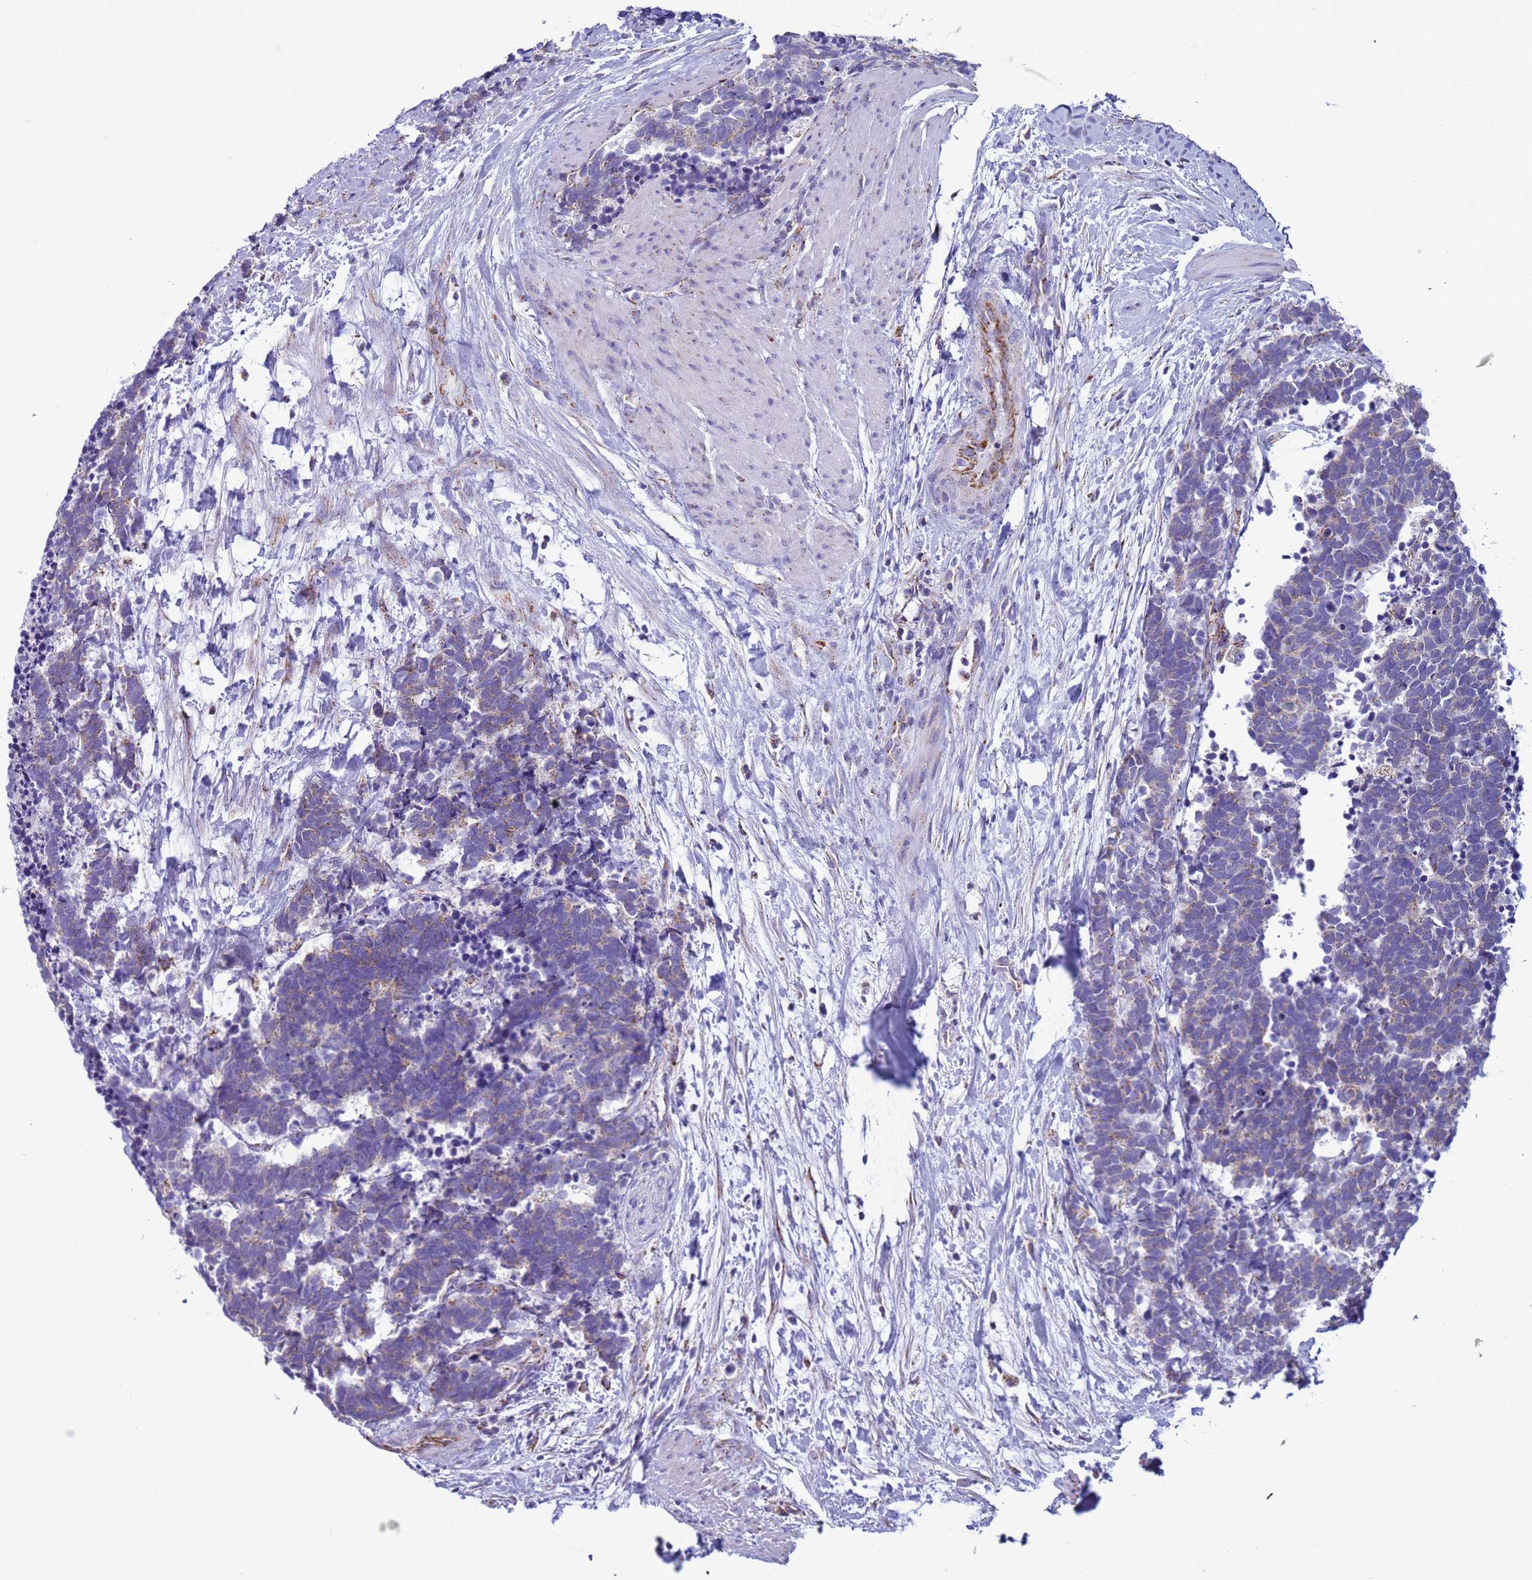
{"staining": {"intensity": "weak", "quantity": "25%-75%", "location": "cytoplasmic/membranous"}, "tissue": "carcinoid", "cell_type": "Tumor cells", "image_type": "cancer", "snomed": [{"axis": "morphology", "description": "Carcinoma, NOS"}, {"axis": "morphology", "description": "Carcinoid, malignant, NOS"}, {"axis": "topography", "description": "Prostate"}], "caption": "A micrograph of human carcinoid stained for a protein exhibits weak cytoplasmic/membranous brown staining in tumor cells.", "gene": "NCALD", "patient": {"sex": "male", "age": 57}}